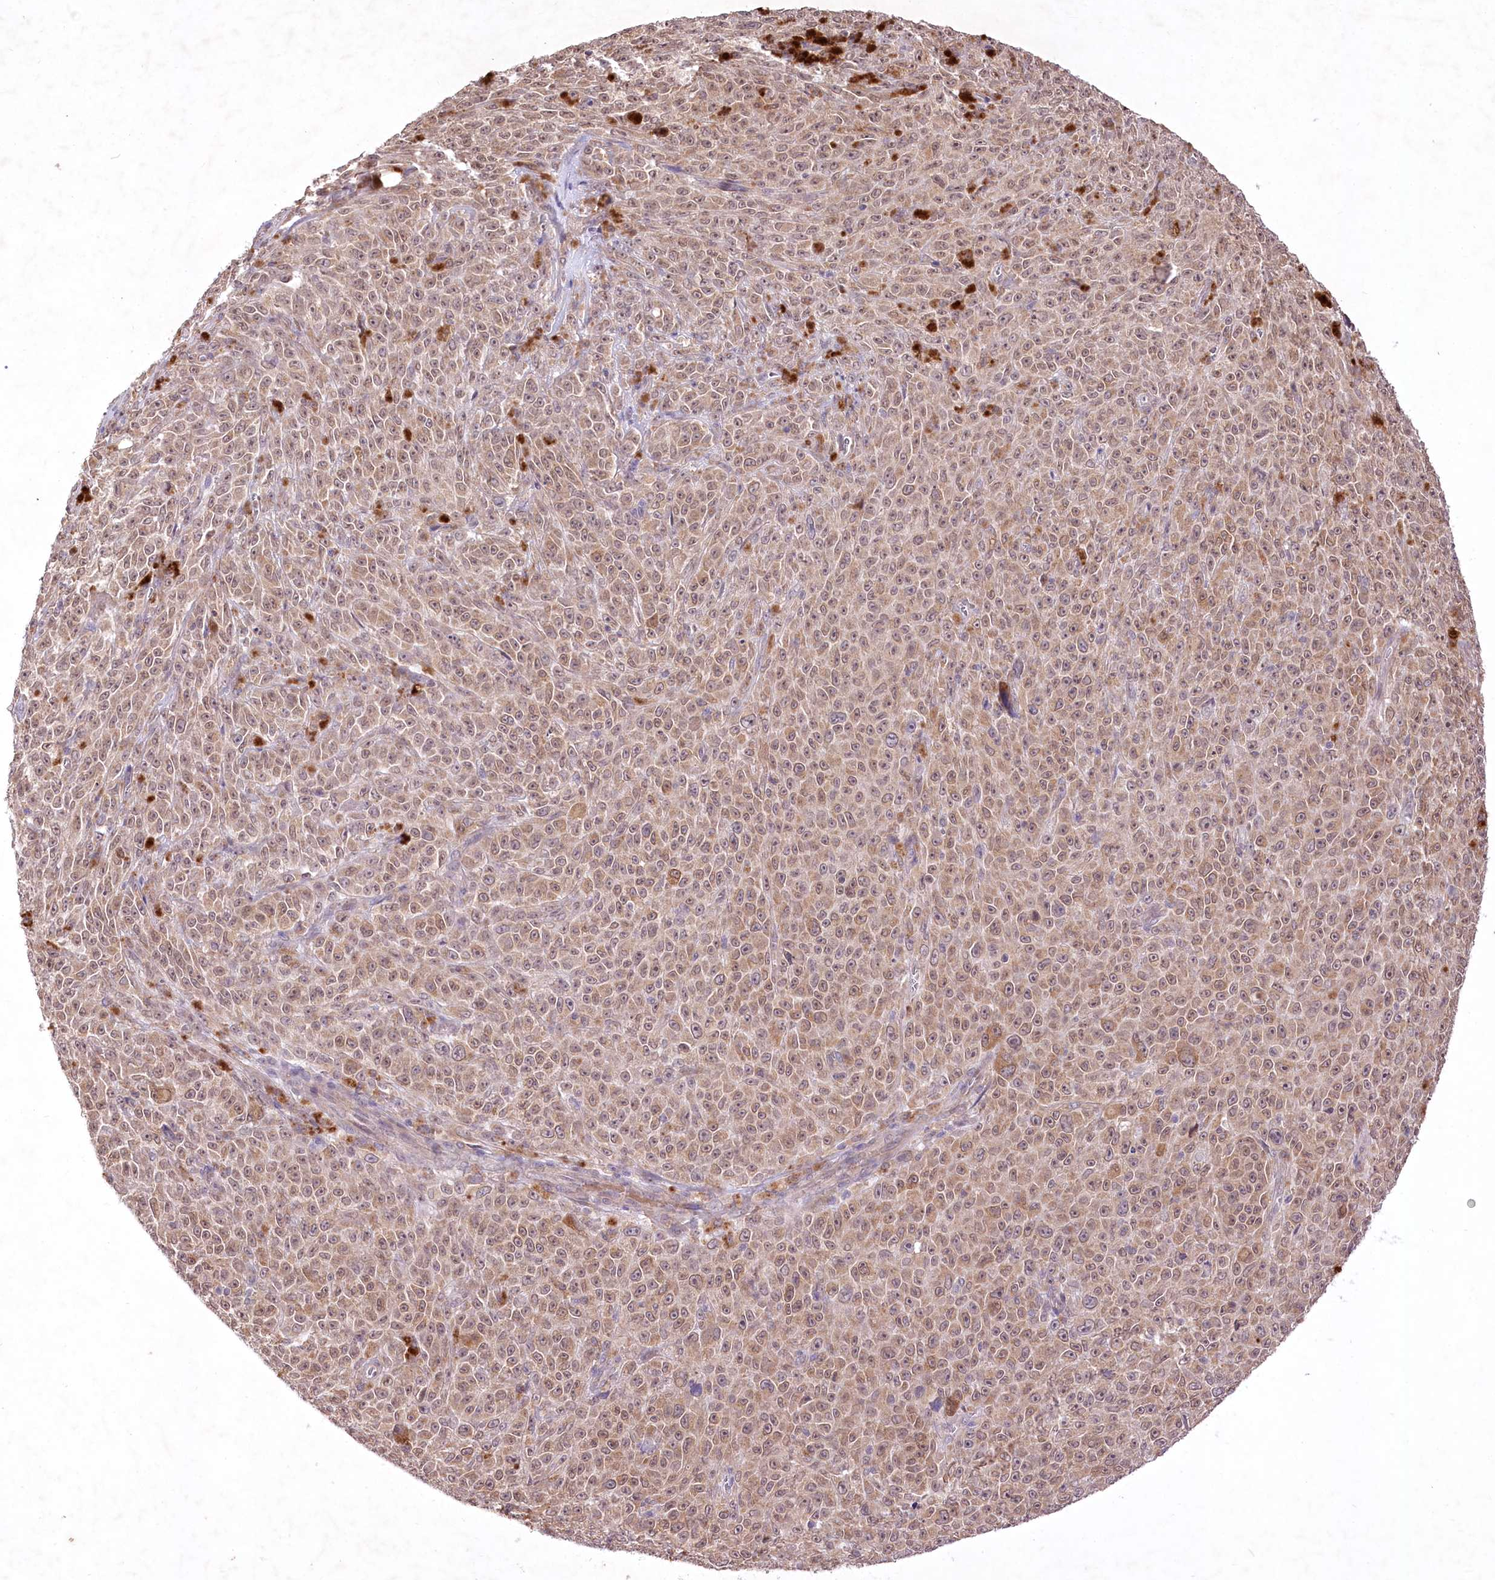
{"staining": {"intensity": "moderate", "quantity": ">75%", "location": "cytoplasmic/membranous,nuclear"}, "tissue": "melanoma", "cell_type": "Tumor cells", "image_type": "cancer", "snomed": [{"axis": "morphology", "description": "Malignant melanoma, NOS"}, {"axis": "topography", "description": "Skin"}], "caption": "A histopathology image of human malignant melanoma stained for a protein reveals moderate cytoplasmic/membranous and nuclear brown staining in tumor cells. Using DAB (brown) and hematoxylin (blue) stains, captured at high magnification using brightfield microscopy.", "gene": "HELT", "patient": {"sex": "female", "age": 82}}